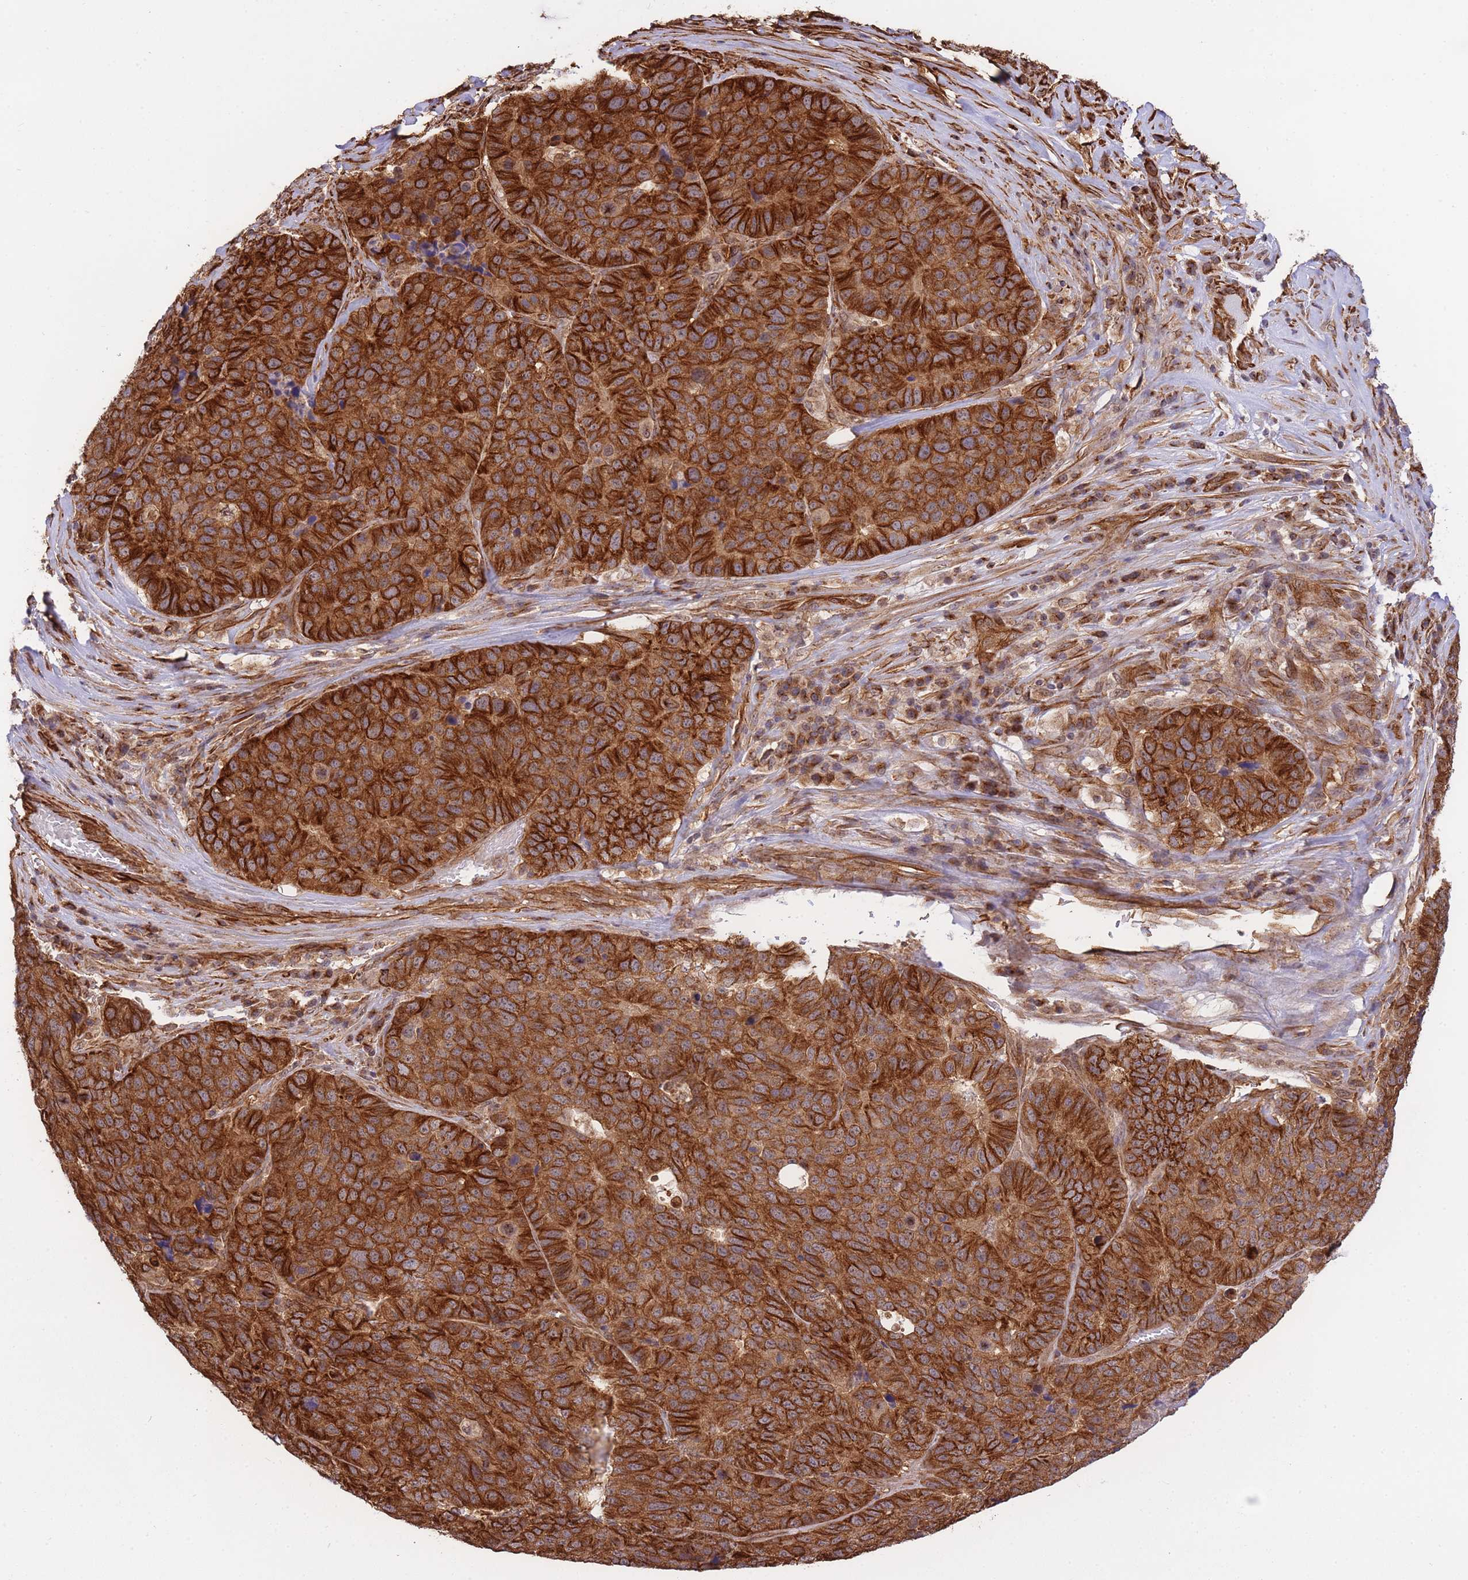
{"staining": {"intensity": "strong", "quantity": ">75%", "location": "cytoplasmic/membranous"}, "tissue": "stomach cancer", "cell_type": "Tumor cells", "image_type": "cancer", "snomed": [{"axis": "morphology", "description": "Adenocarcinoma, NOS"}, {"axis": "topography", "description": "Stomach"}], "caption": "The photomicrograph demonstrates staining of stomach cancer, revealing strong cytoplasmic/membranous protein positivity (brown color) within tumor cells.", "gene": "EXOSC8", "patient": {"sex": "male", "age": 71}}